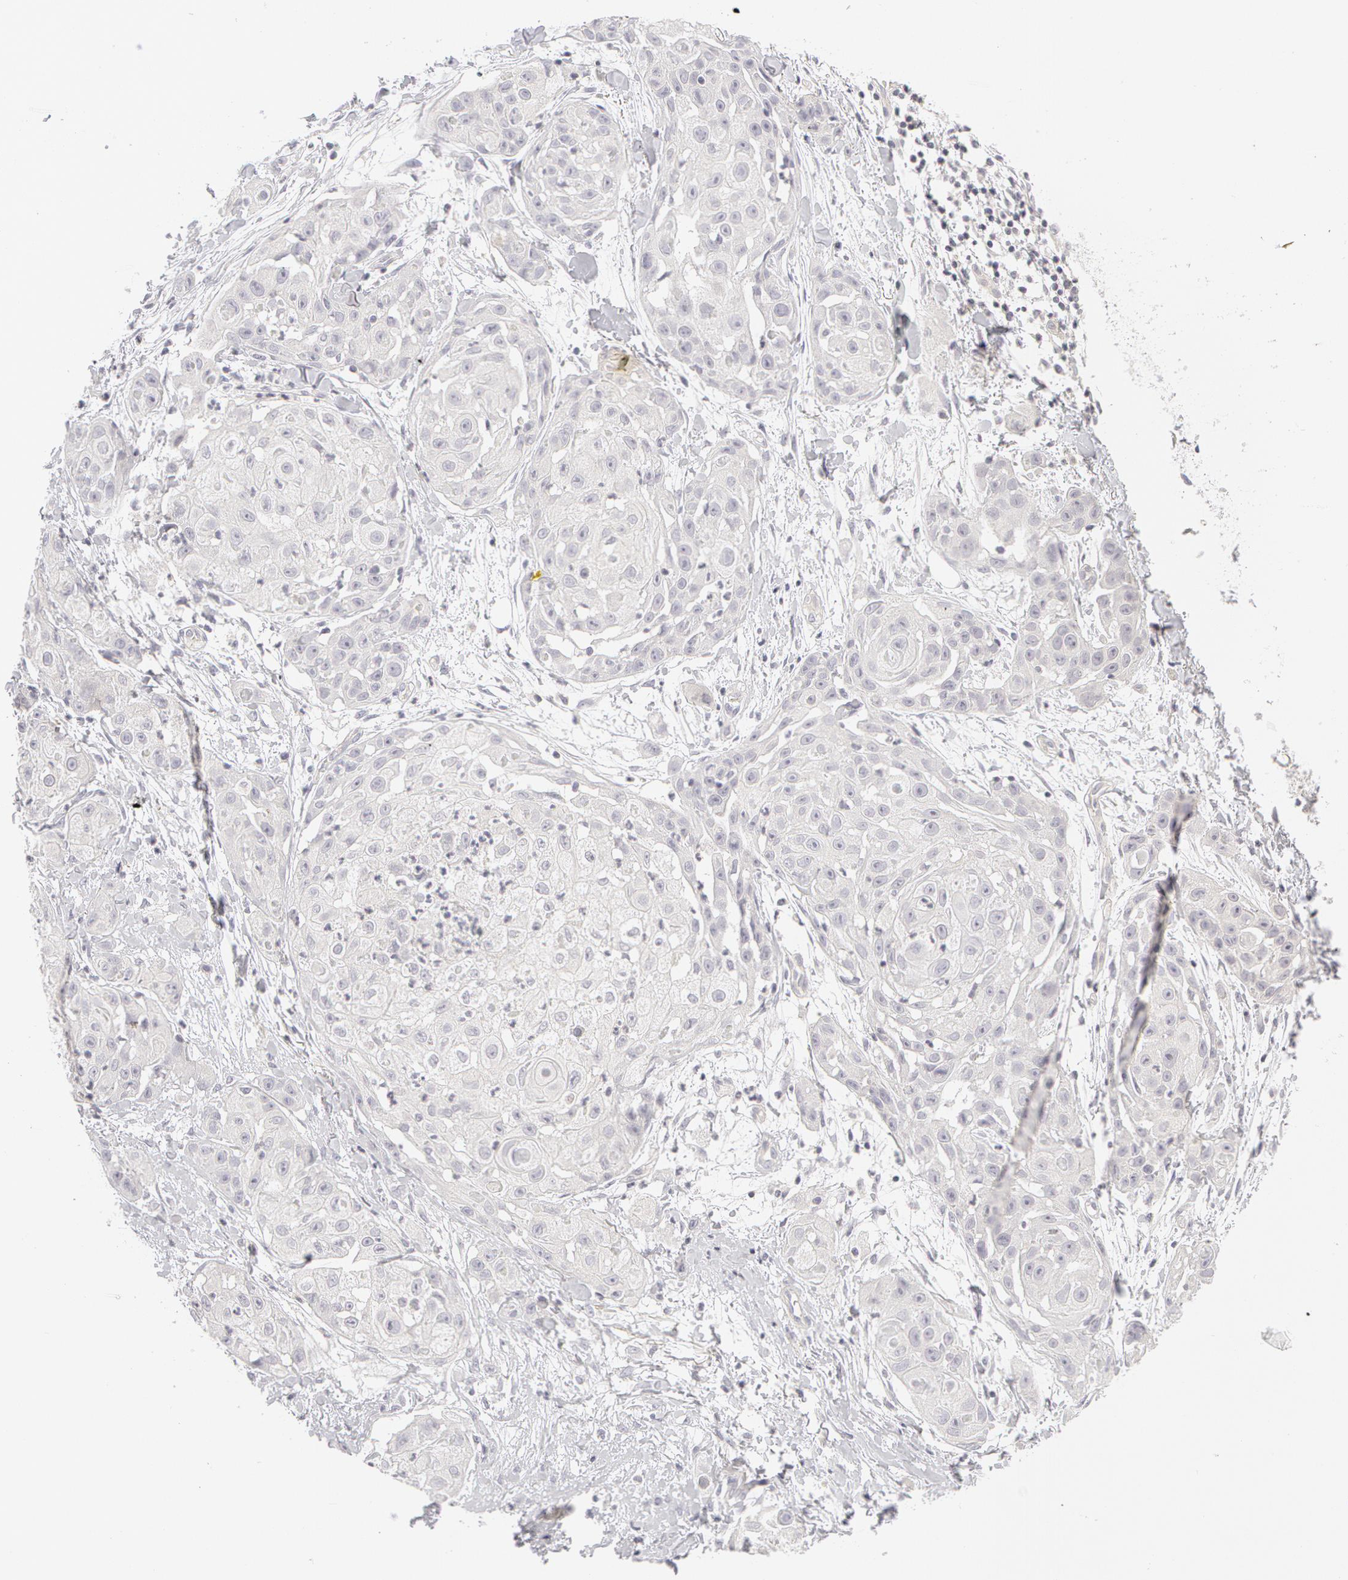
{"staining": {"intensity": "negative", "quantity": "none", "location": "none"}, "tissue": "skin cancer", "cell_type": "Tumor cells", "image_type": "cancer", "snomed": [{"axis": "morphology", "description": "Squamous cell carcinoma, NOS"}, {"axis": "topography", "description": "Skin"}], "caption": "Protein analysis of squamous cell carcinoma (skin) shows no significant positivity in tumor cells.", "gene": "ABCB1", "patient": {"sex": "female", "age": 57}}